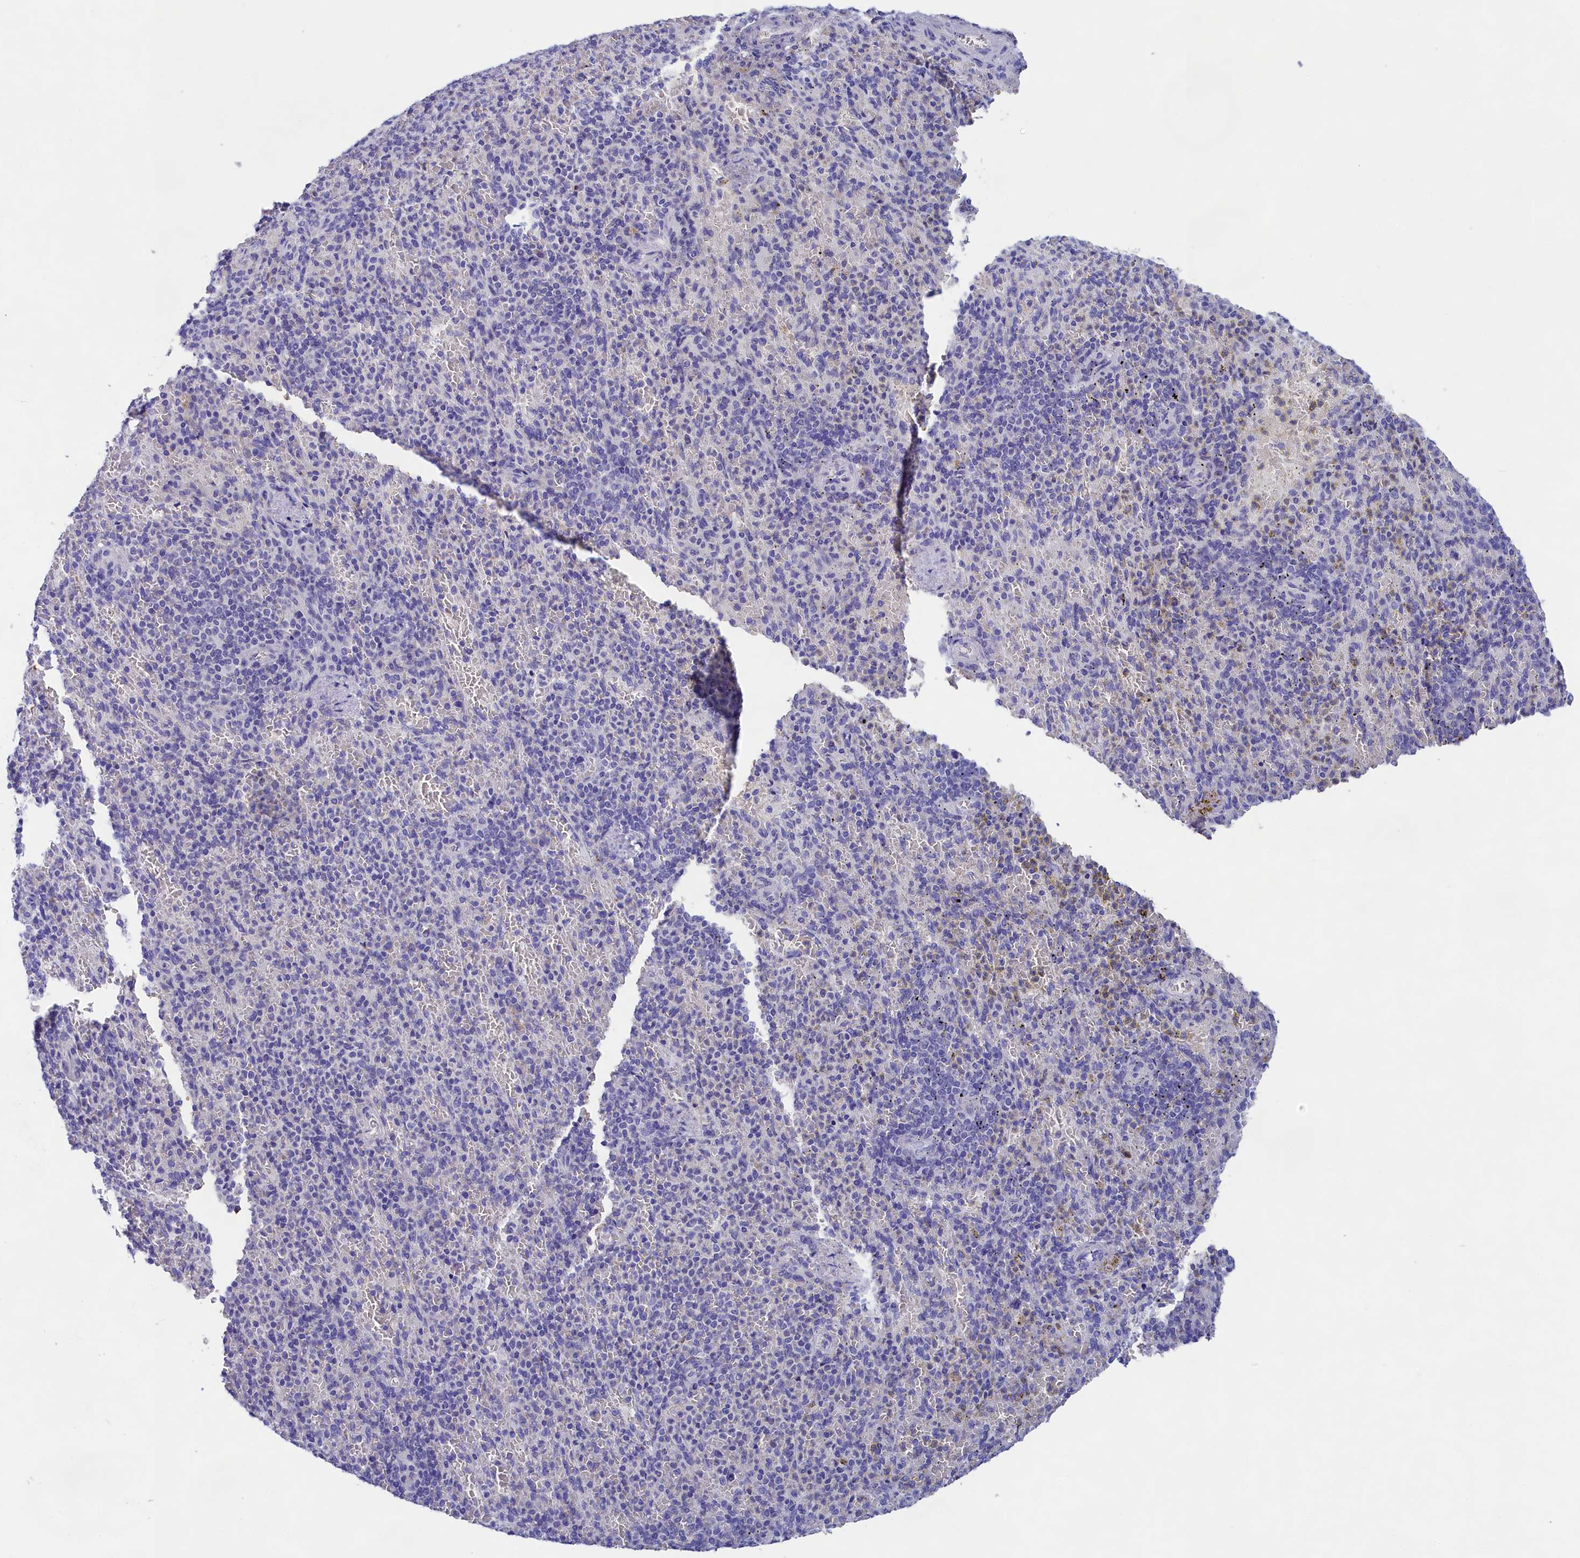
{"staining": {"intensity": "negative", "quantity": "none", "location": "none"}, "tissue": "spleen", "cell_type": "Cells in red pulp", "image_type": "normal", "snomed": [{"axis": "morphology", "description": "Normal tissue, NOS"}, {"axis": "topography", "description": "Spleen"}], "caption": "Immunohistochemistry (IHC) photomicrograph of benign human spleen stained for a protein (brown), which reveals no staining in cells in red pulp.", "gene": "SULT2A1", "patient": {"sex": "female", "age": 74}}